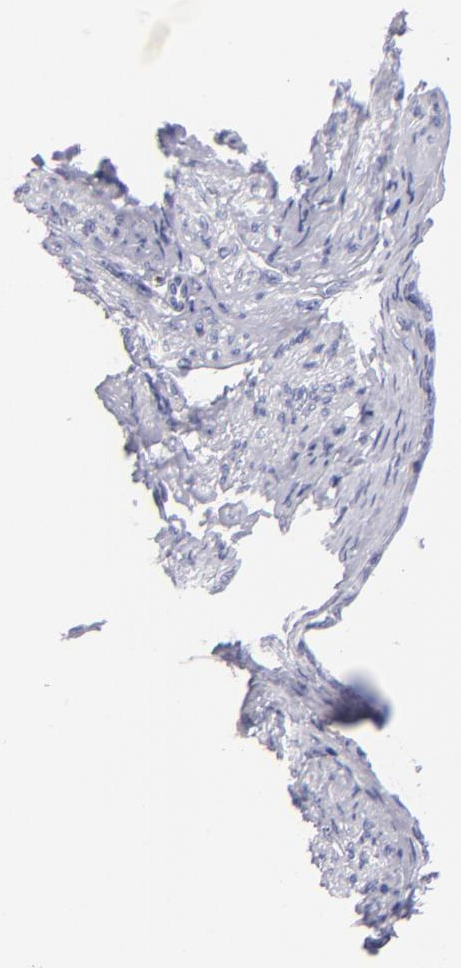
{"staining": {"intensity": "negative", "quantity": "none", "location": "none"}, "tissue": "cervical cancer", "cell_type": "Tumor cells", "image_type": "cancer", "snomed": [{"axis": "morphology", "description": "Adenocarcinoma, NOS"}, {"axis": "topography", "description": "Cervix"}], "caption": "This is a image of immunohistochemistry (IHC) staining of adenocarcinoma (cervical), which shows no expression in tumor cells.", "gene": "PRPH", "patient": {"sex": "female", "age": 49}}